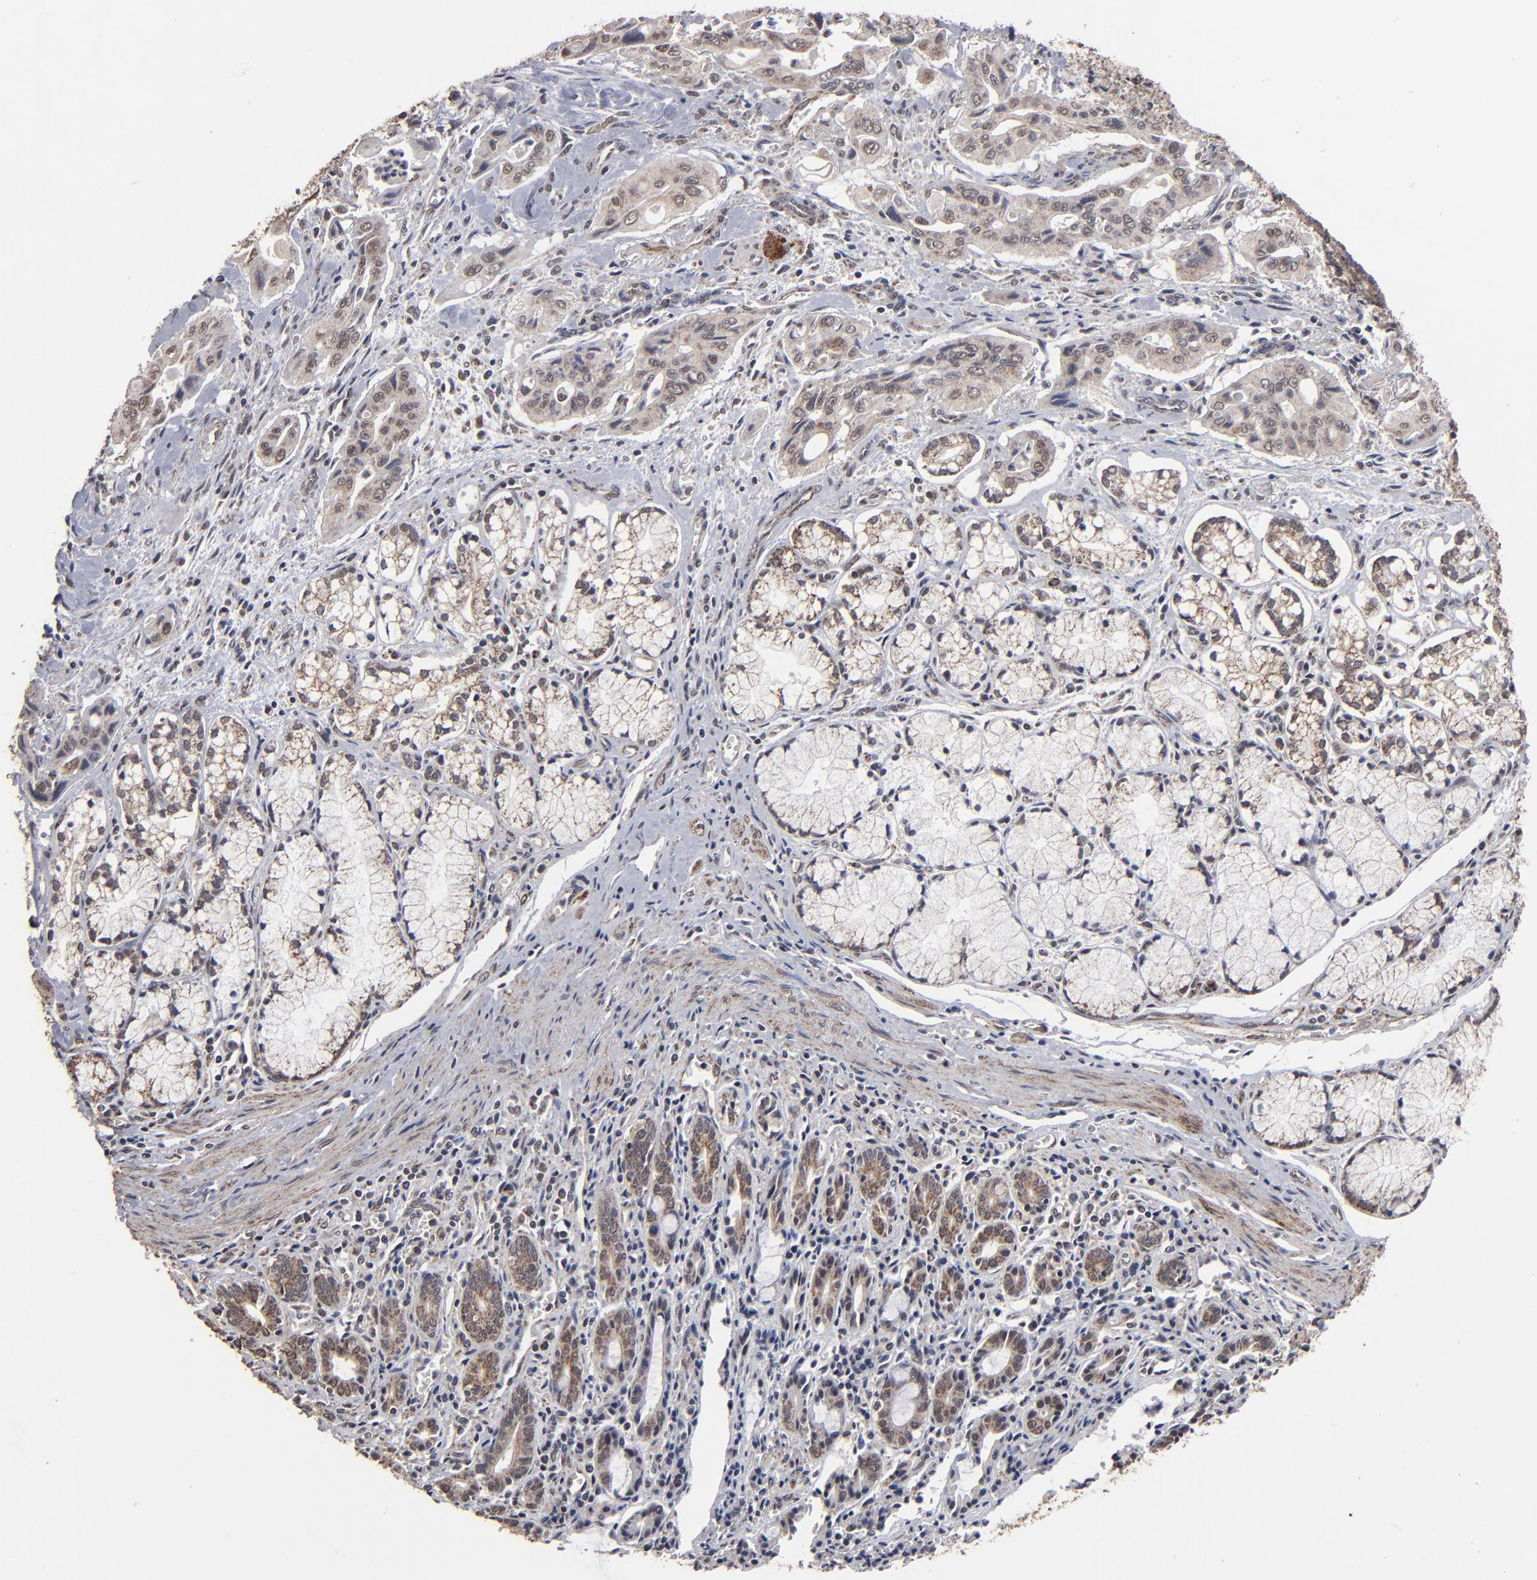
{"staining": {"intensity": "weak", "quantity": ">75%", "location": "cytoplasmic/membranous"}, "tissue": "pancreatic cancer", "cell_type": "Tumor cells", "image_type": "cancer", "snomed": [{"axis": "morphology", "description": "Adenocarcinoma, NOS"}, {"axis": "topography", "description": "Pancreas"}], "caption": "High-magnification brightfield microscopy of adenocarcinoma (pancreatic) stained with DAB (brown) and counterstained with hematoxylin (blue). tumor cells exhibit weak cytoplasmic/membranous positivity is appreciated in about>75% of cells.", "gene": "BNIP3", "patient": {"sex": "male", "age": 77}}